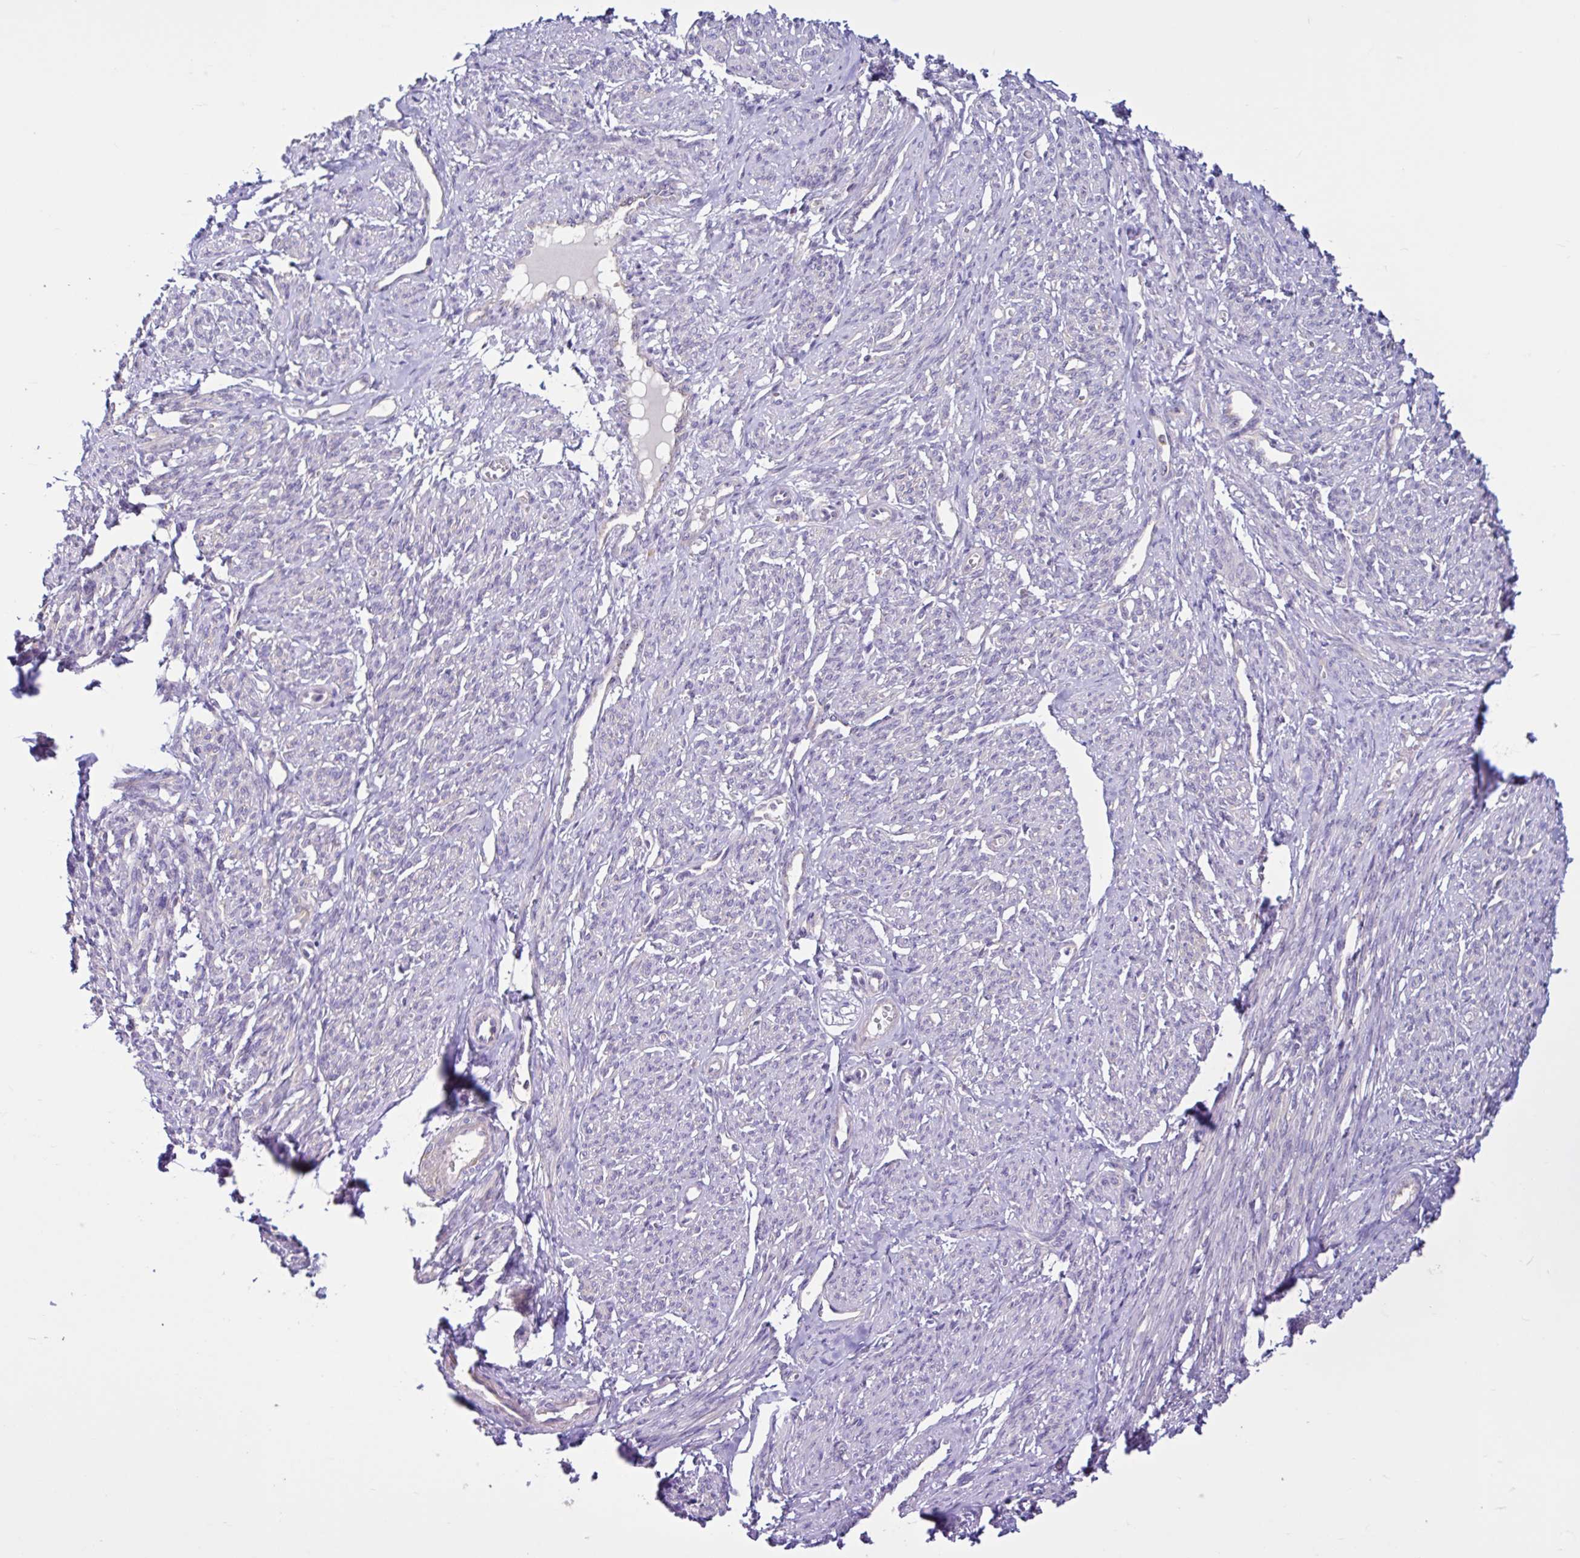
{"staining": {"intensity": "negative", "quantity": "none", "location": "none"}, "tissue": "smooth muscle", "cell_type": "Smooth muscle cells", "image_type": "normal", "snomed": [{"axis": "morphology", "description": "Normal tissue, NOS"}, {"axis": "topography", "description": "Smooth muscle"}], "caption": "Immunohistochemistry (IHC) of unremarkable human smooth muscle reveals no expression in smooth muscle cells.", "gene": "LARS1", "patient": {"sex": "female", "age": 65}}